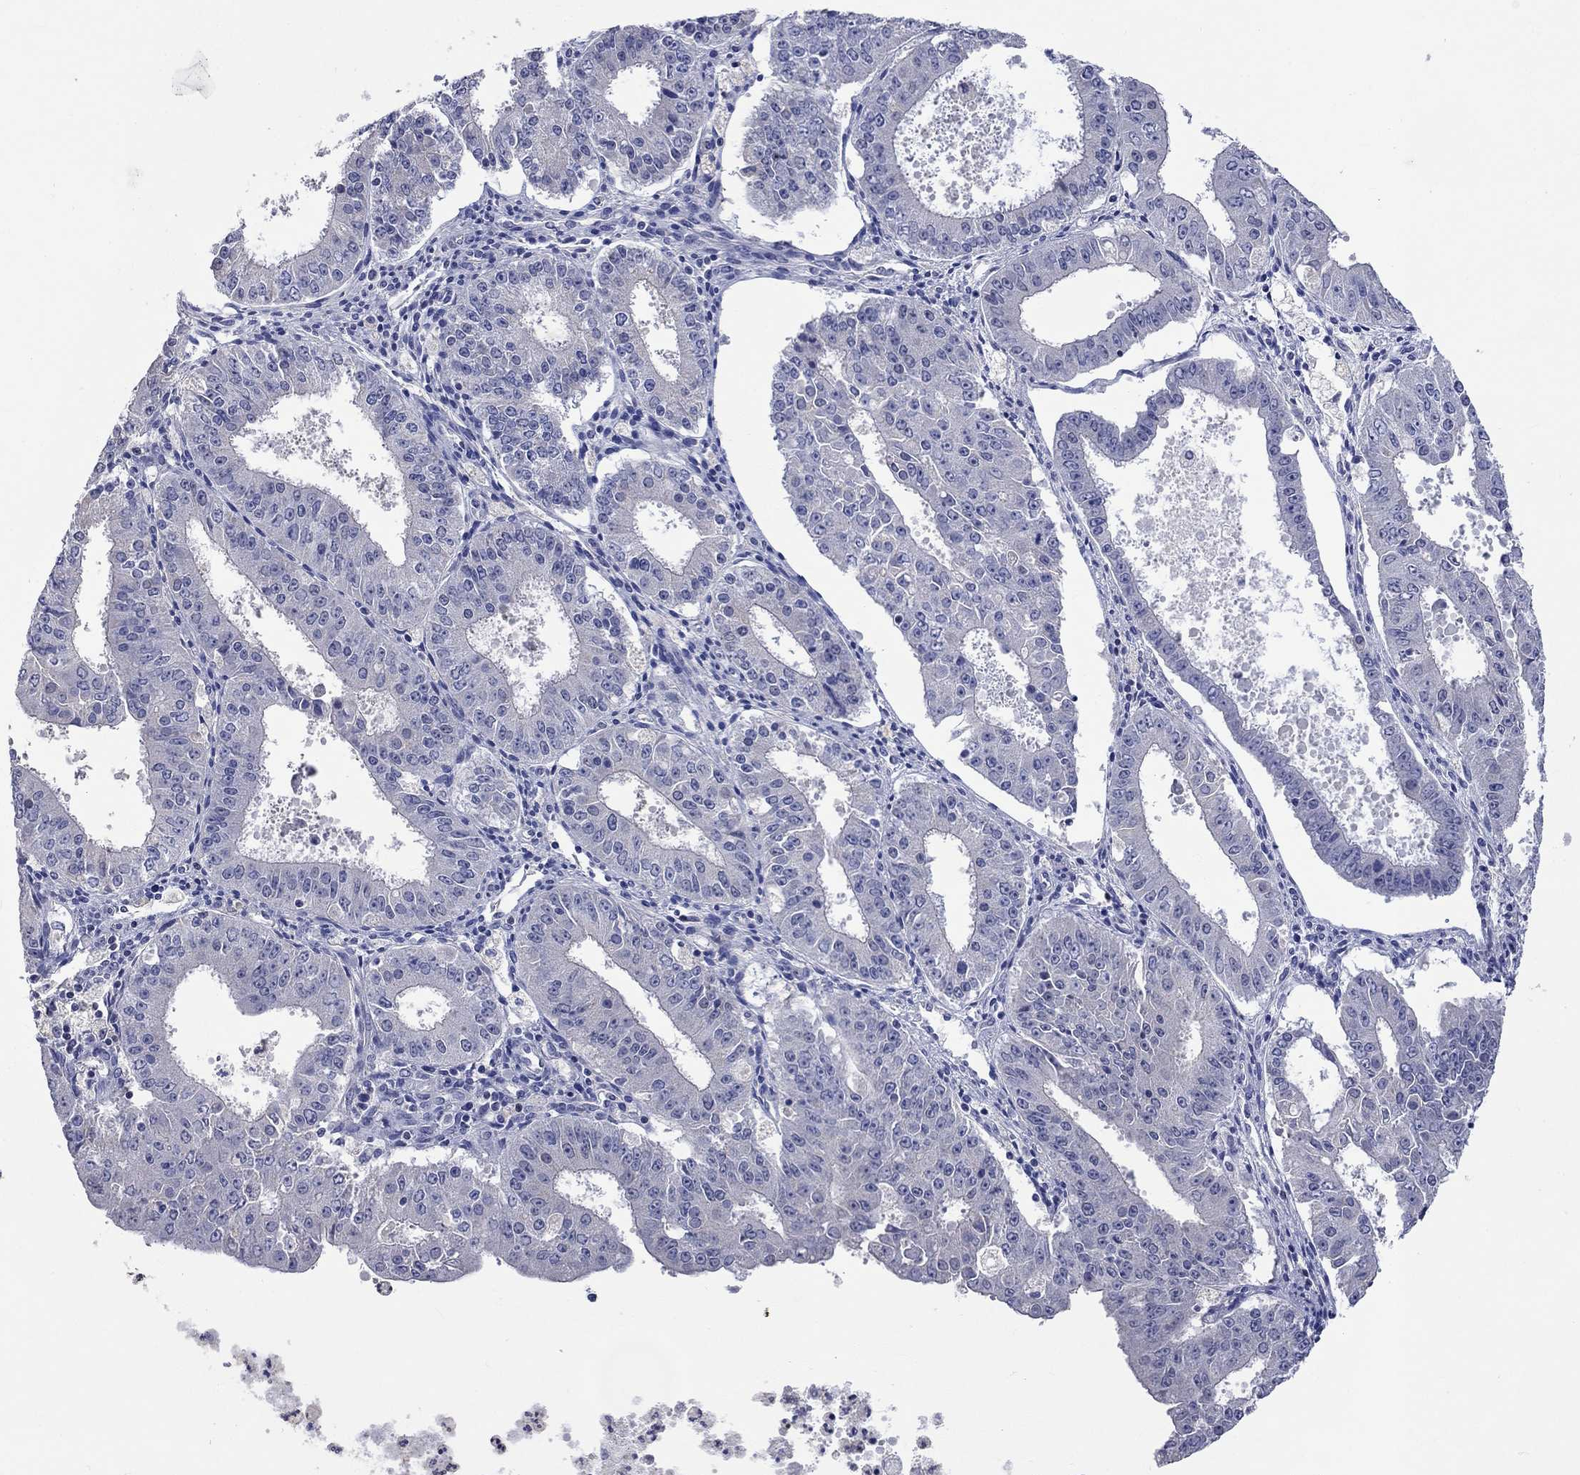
{"staining": {"intensity": "negative", "quantity": "none", "location": "none"}, "tissue": "ovarian cancer", "cell_type": "Tumor cells", "image_type": "cancer", "snomed": [{"axis": "morphology", "description": "Carcinoma, endometroid"}, {"axis": "topography", "description": "Ovary"}], "caption": "This is a photomicrograph of immunohistochemistry staining of ovarian cancer (endometroid carcinoma), which shows no staining in tumor cells.", "gene": "LRFN4", "patient": {"sex": "female", "age": 42}}